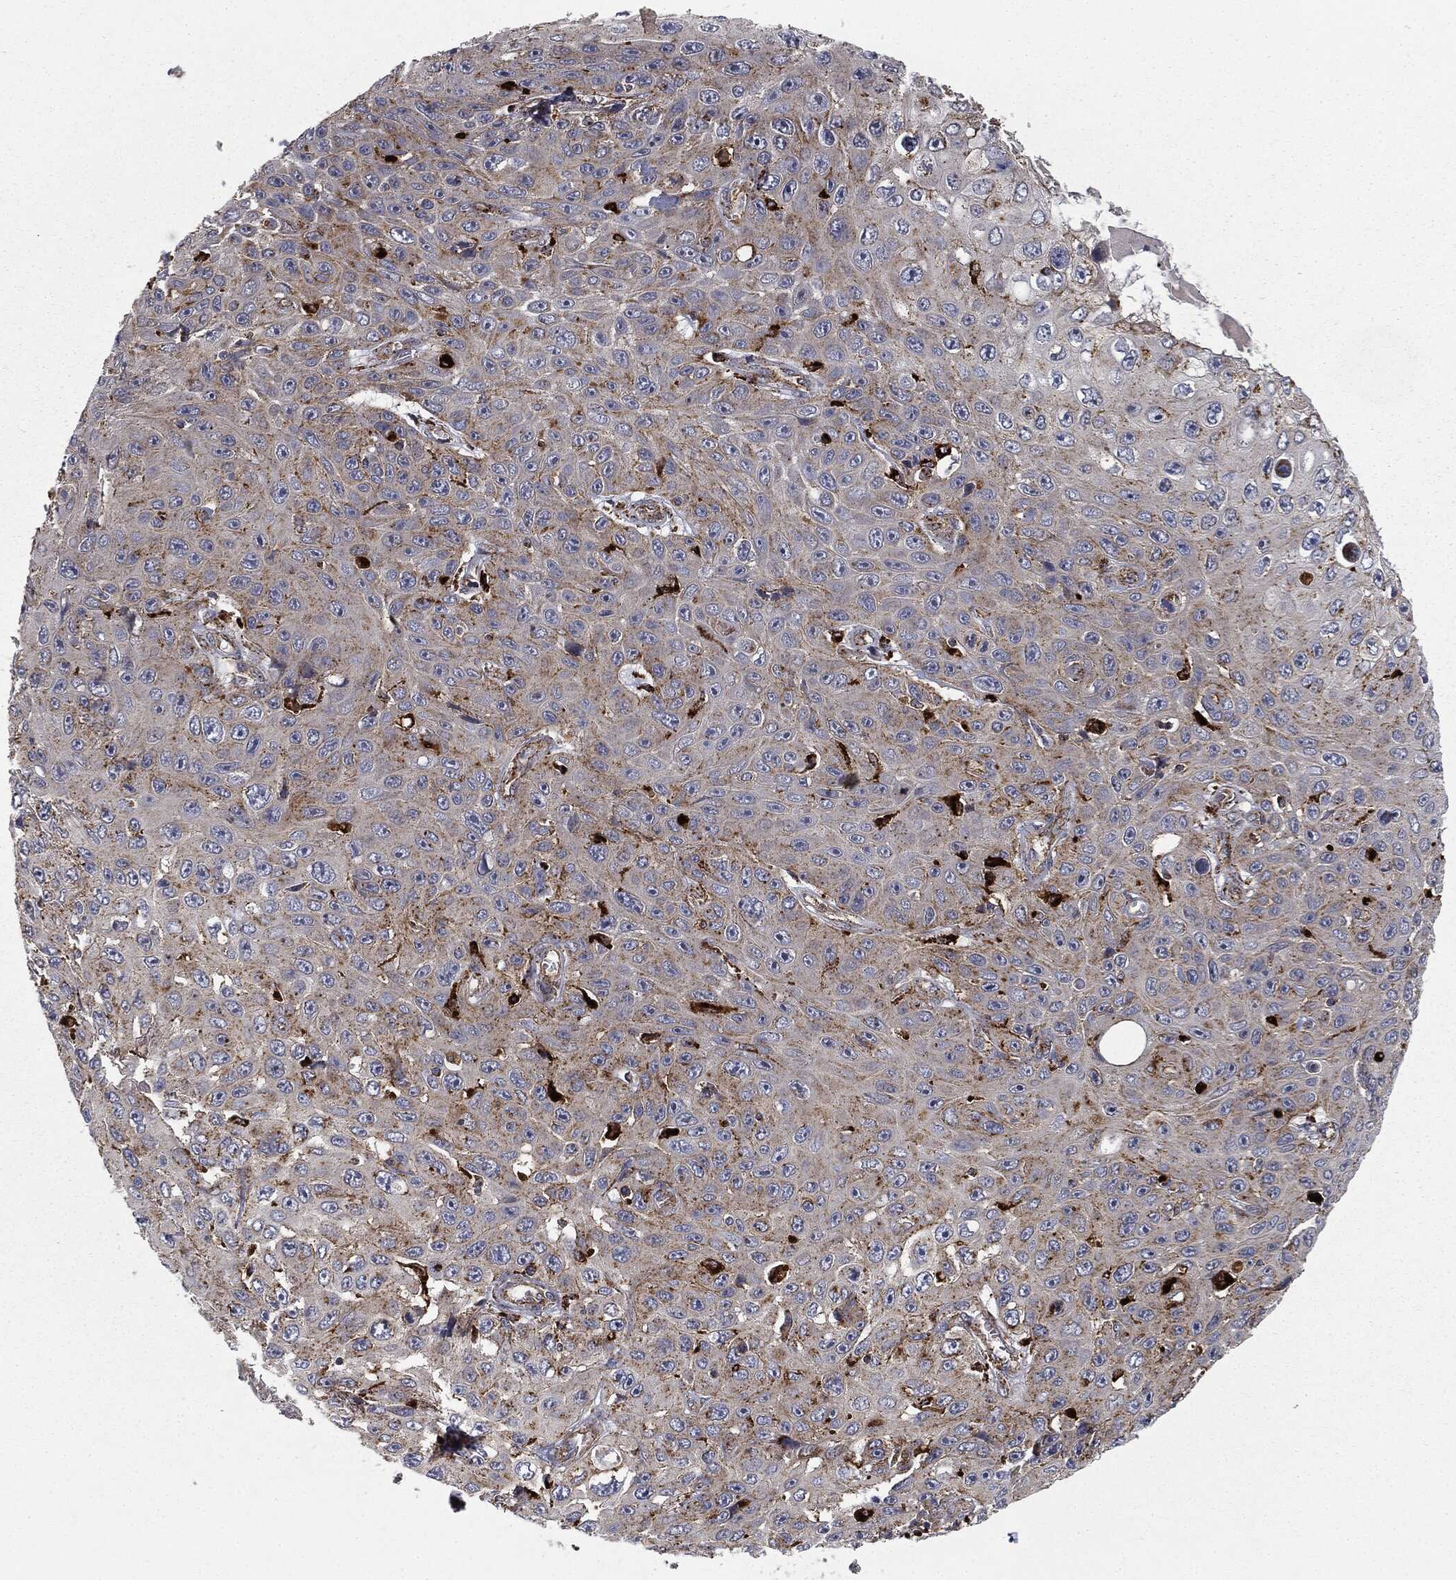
{"staining": {"intensity": "moderate", "quantity": "<25%", "location": "cytoplasmic/membranous"}, "tissue": "skin cancer", "cell_type": "Tumor cells", "image_type": "cancer", "snomed": [{"axis": "morphology", "description": "Squamous cell carcinoma, NOS"}, {"axis": "topography", "description": "Skin"}], "caption": "DAB (3,3'-diaminobenzidine) immunohistochemical staining of human squamous cell carcinoma (skin) demonstrates moderate cytoplasmic/membranous protein staining in approximately <25% of tumor cells.", "gene": "CTSA", "patient": {"sex": "male", "age": 82}}